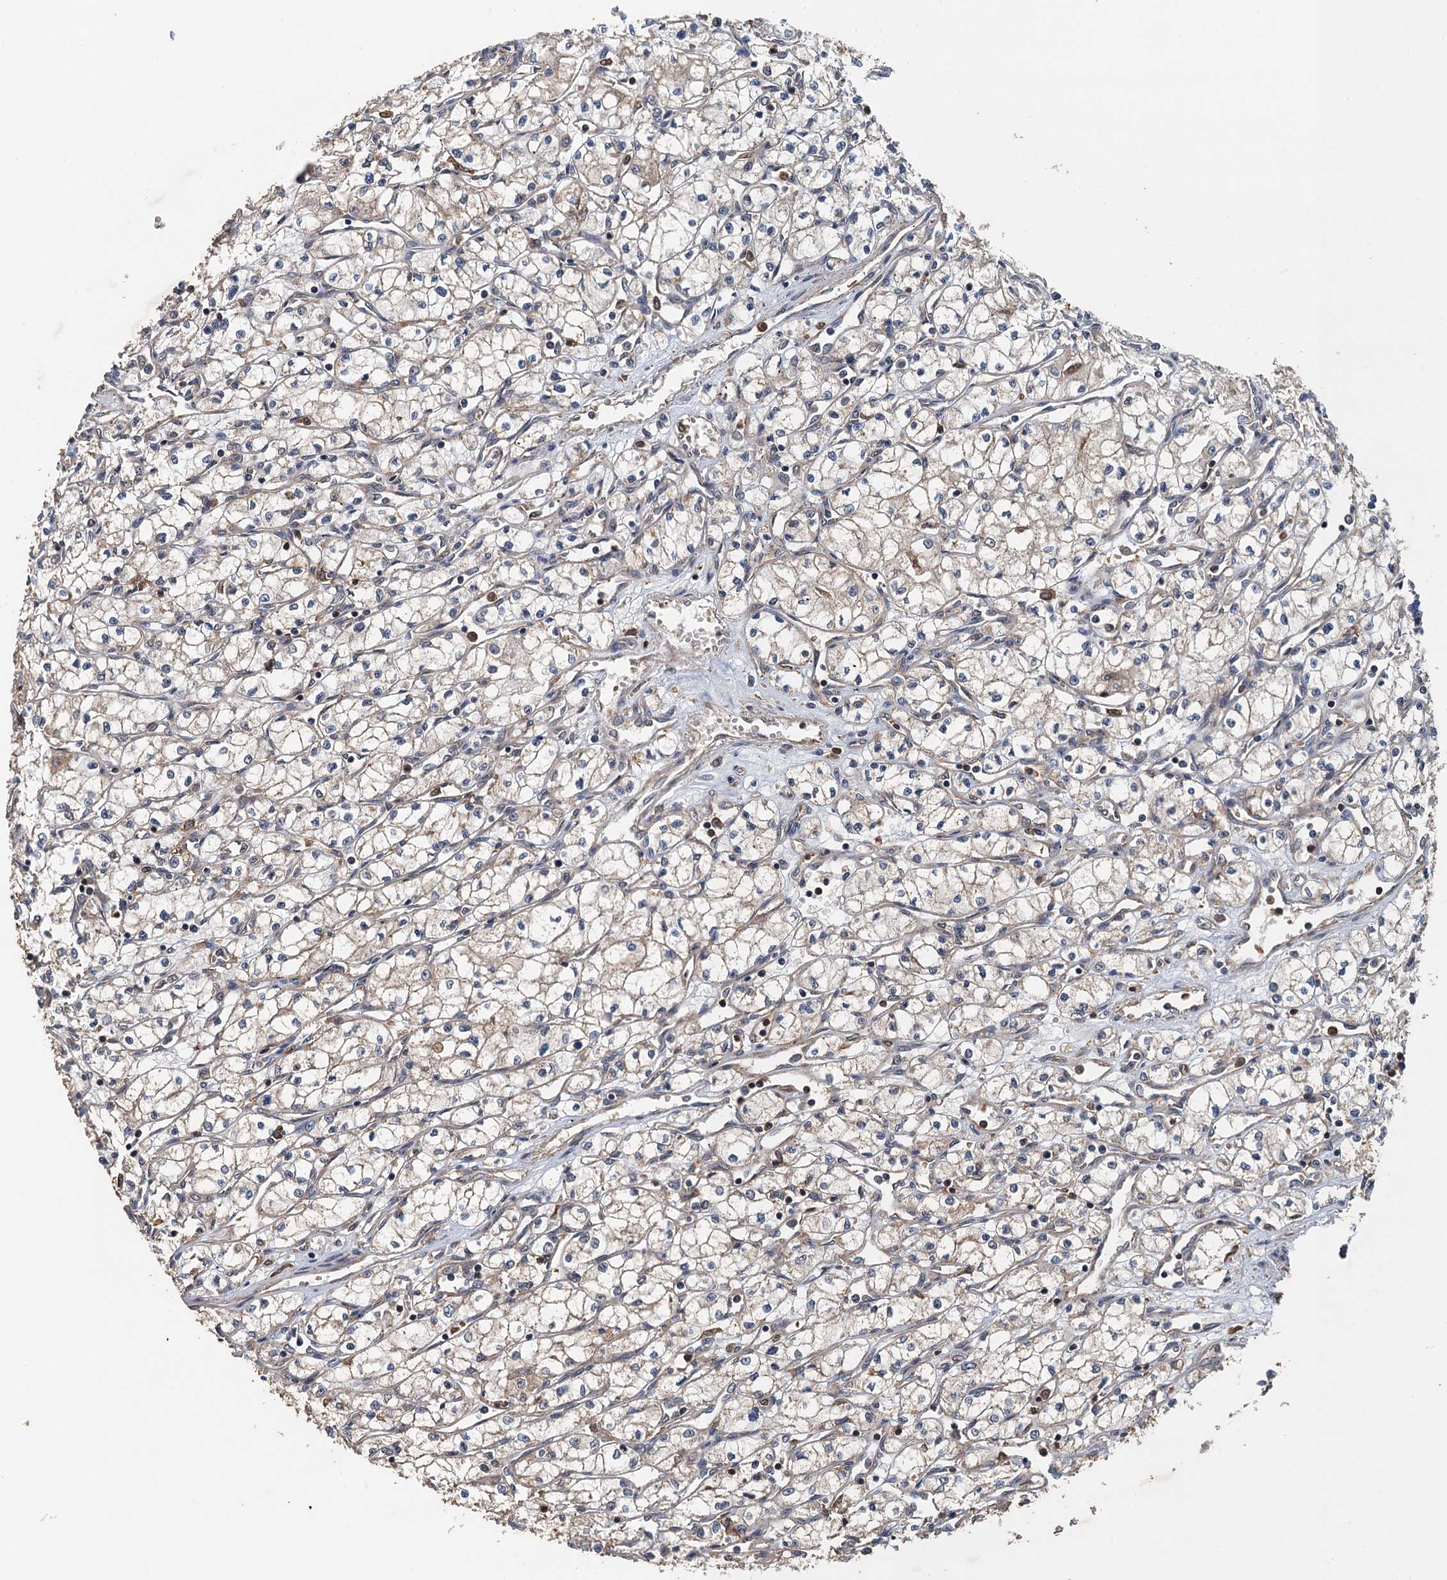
{"staining": {"intensity": "weak", "quantity": "25%-75%", "location": "cytoplasmic/membranous"}, "tissue": "renal cancer", "cell_type": "Tumor cells", "image_type": "cancer", "snomed": [{"axis": "morphology", "description": "Adenocarcinoma, NOS"}, {"axis": "topography", "description": "Kidney"}], "caption": "Immunohistochemical staining of human renal cancer (adenocarcinoma) displays low levels of weak cytoplasmic/membranous staining in approximately 25%-75% of tumor cells. Nuclei are stained in blue.", "gene": "BORCS5", "patient": {"sex": "male", "age": 59}}